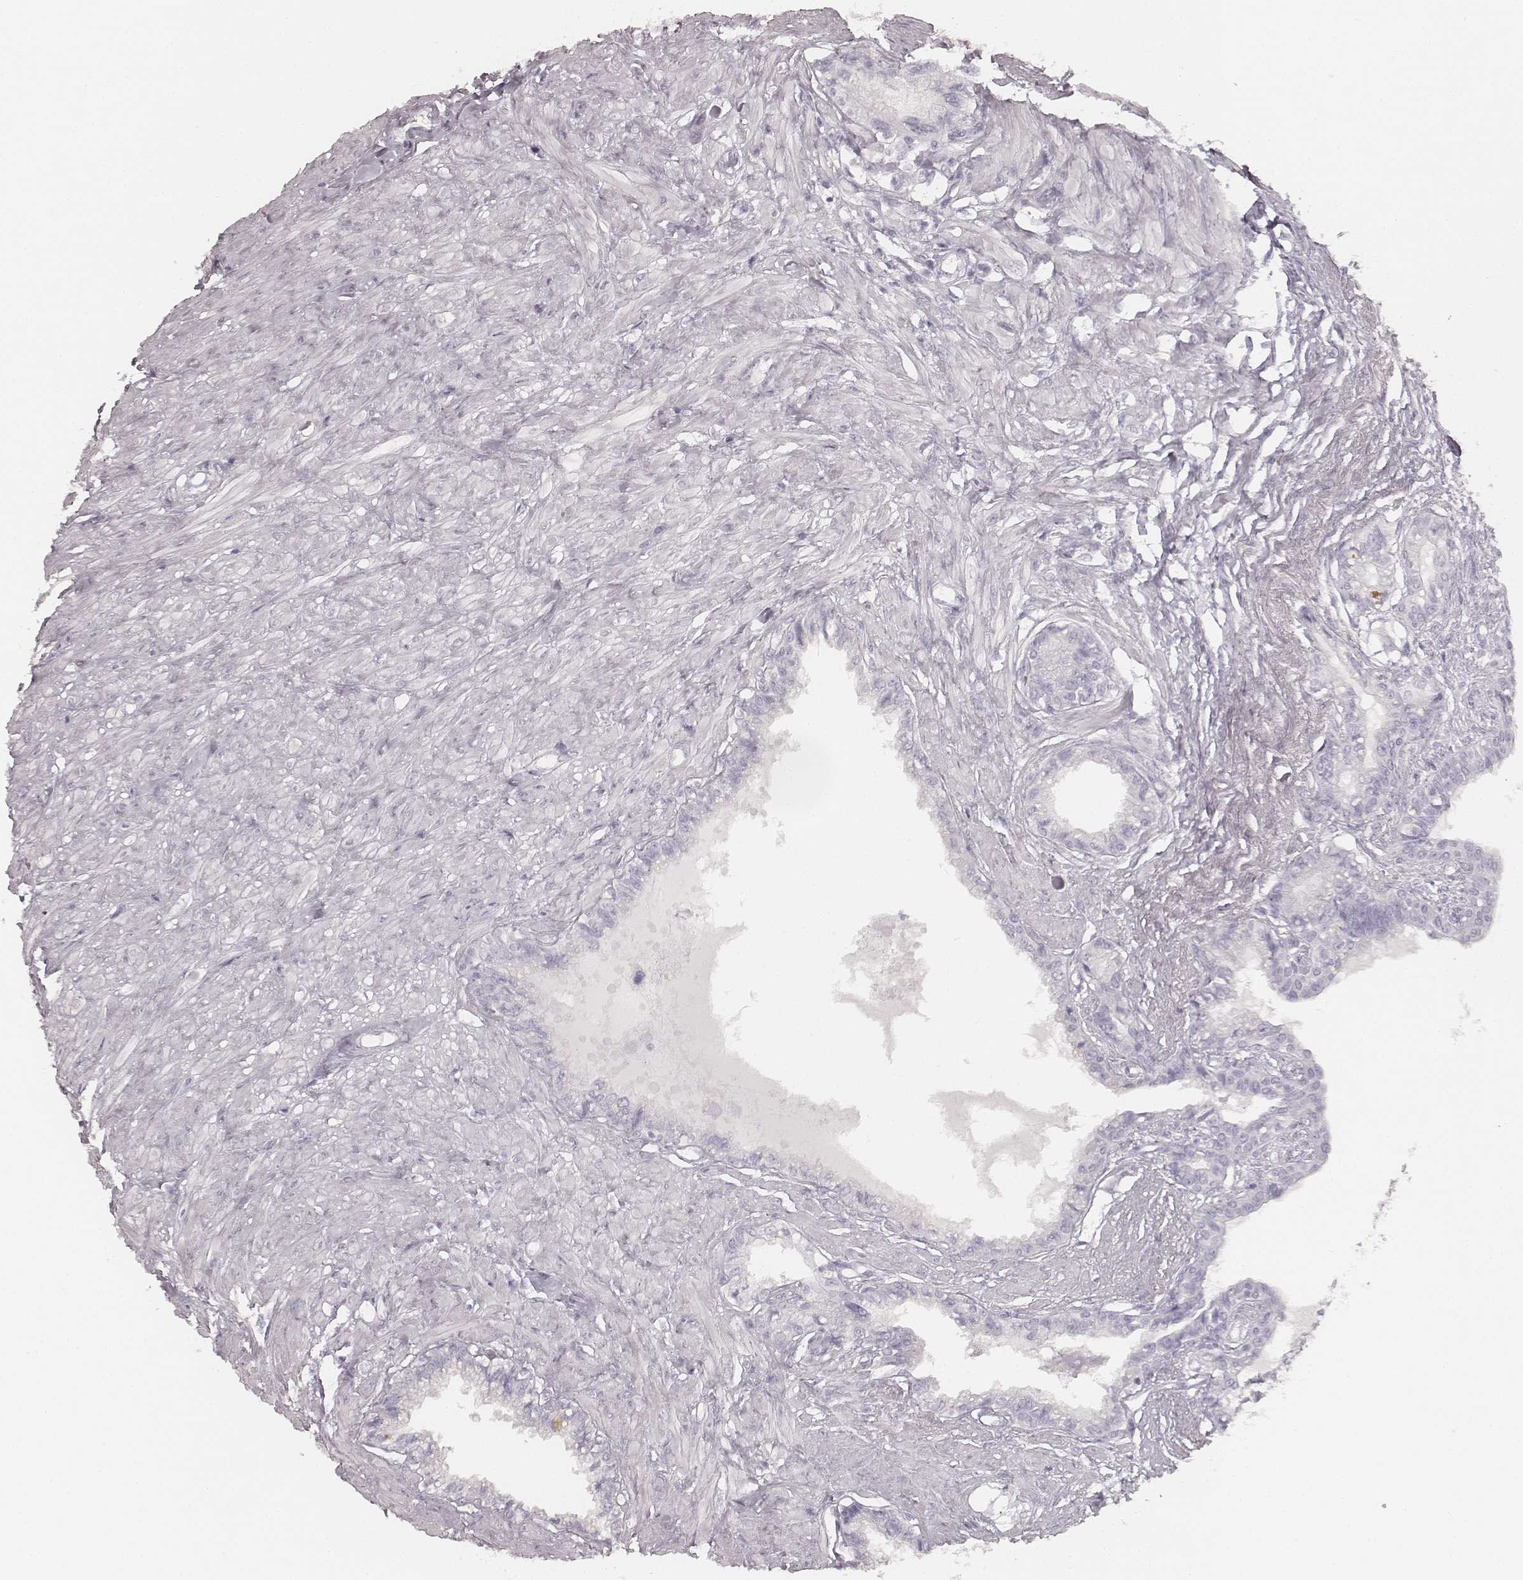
{"staining": {"intensity": "negative", "quantity": "none", "location": "none"}, "tissue": "seminal vesicle", "cell_type": "Glandular cells", "image_type": "normal", "snomed": [{"axis": "morphology", "description": "Normal tissue, NOS"}, {"axis": "morphology", "description": "Urothelial carcinoma, NOS"}, {"axis": "topography", "description": "Urinary bladder"}, {"axis": "topography", "description": "Seminal veicle"}], "caption": "Human seminal vesicle stained for a protein using immunohistochemistry exhibits no staining in glandular cells.", "gene": "KRT72", "patient": {"sex": "male", "age": 76}}